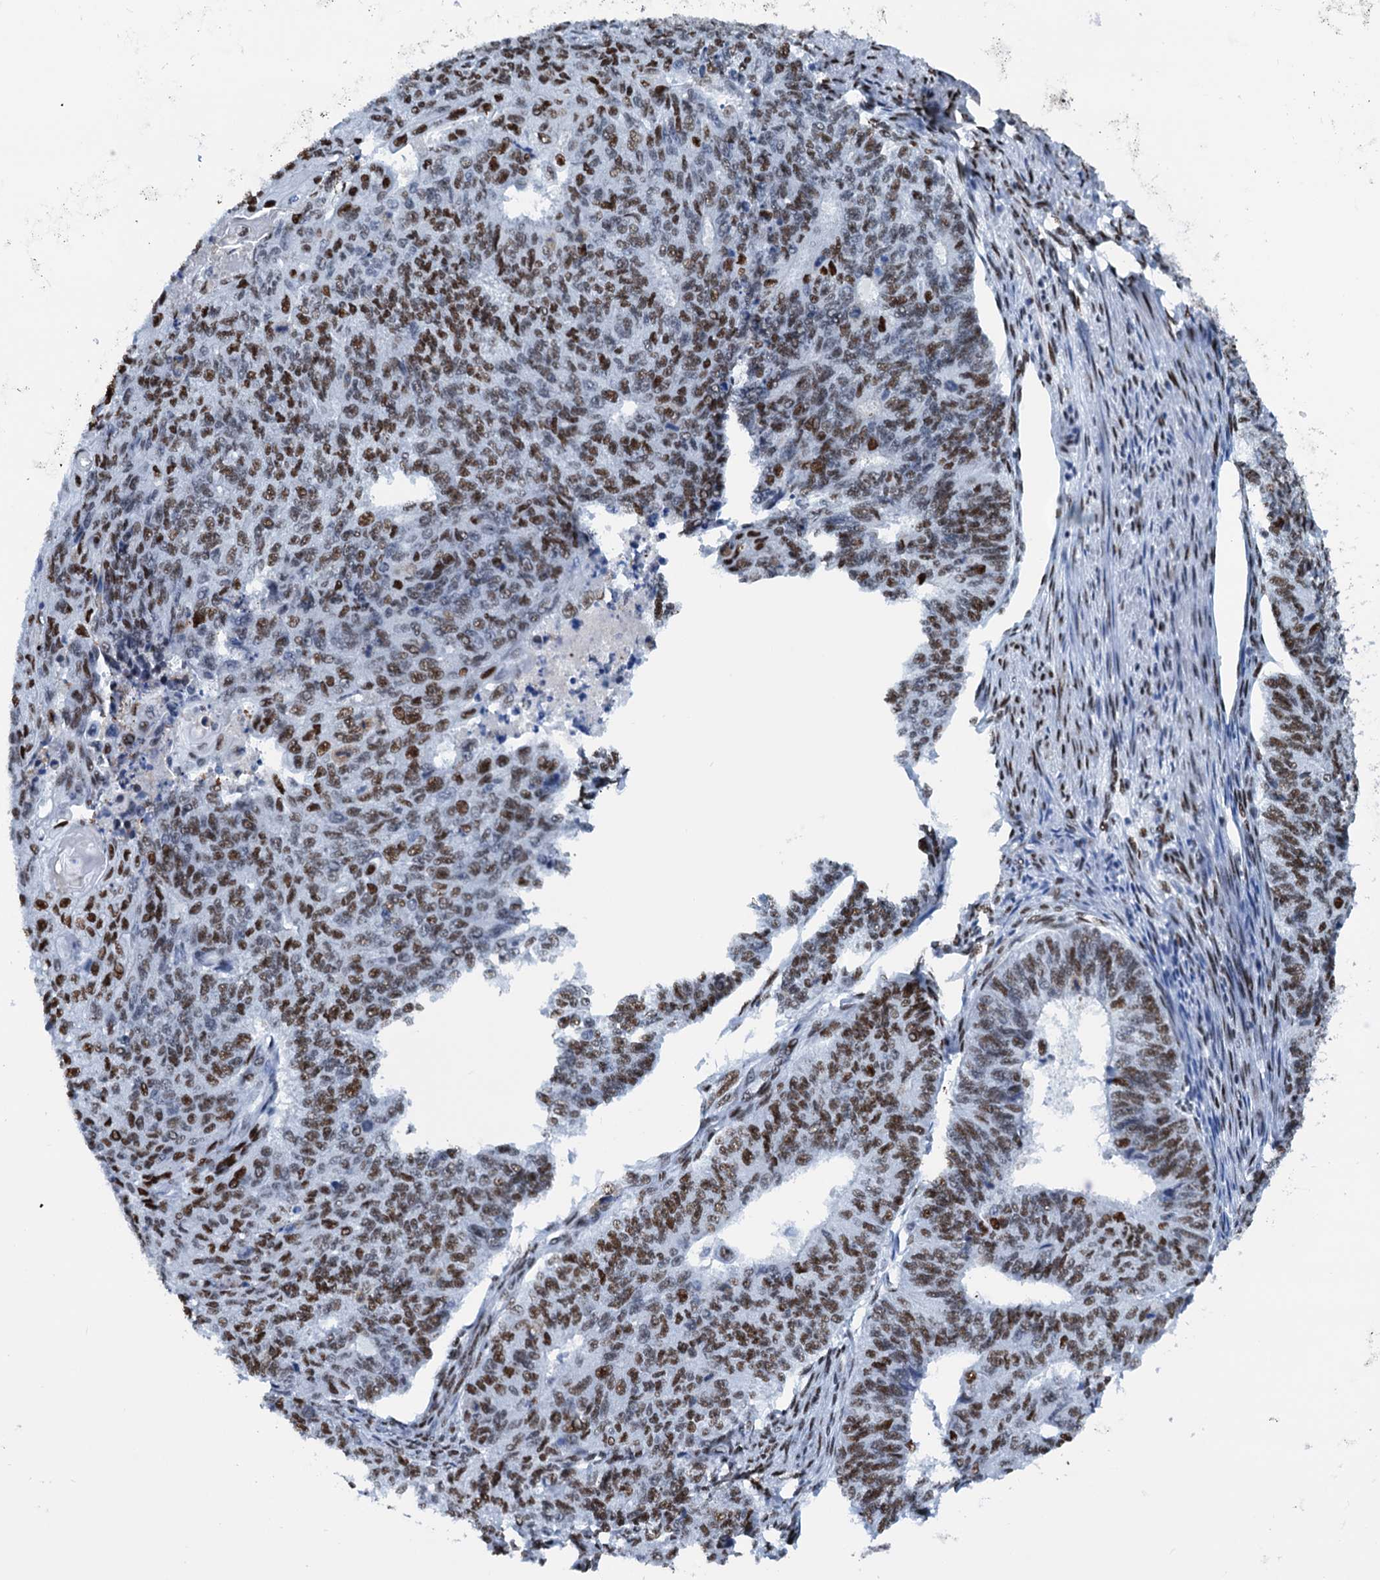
{"staining": {"intensity": "moderate", "quantity": "25%-75%", "location": "nuclear"}, "tissue": "endometrial cancer", "cell_type": "Tumor cells", "image_type": "cancer", "snomed": [{"axis": "morphology", "description": "Adenocarcinoma, NOS"}, {"axis": "topography", "description": "Endometrium"}], "caption": "Brown immunohistochemical staining in human endometrial adenocarcinoma shows moderate nuclear positivity in about 25%-75% of tumor cells.", "gene": "SLTM", "patient": {"sex": "female", "age": 32}}